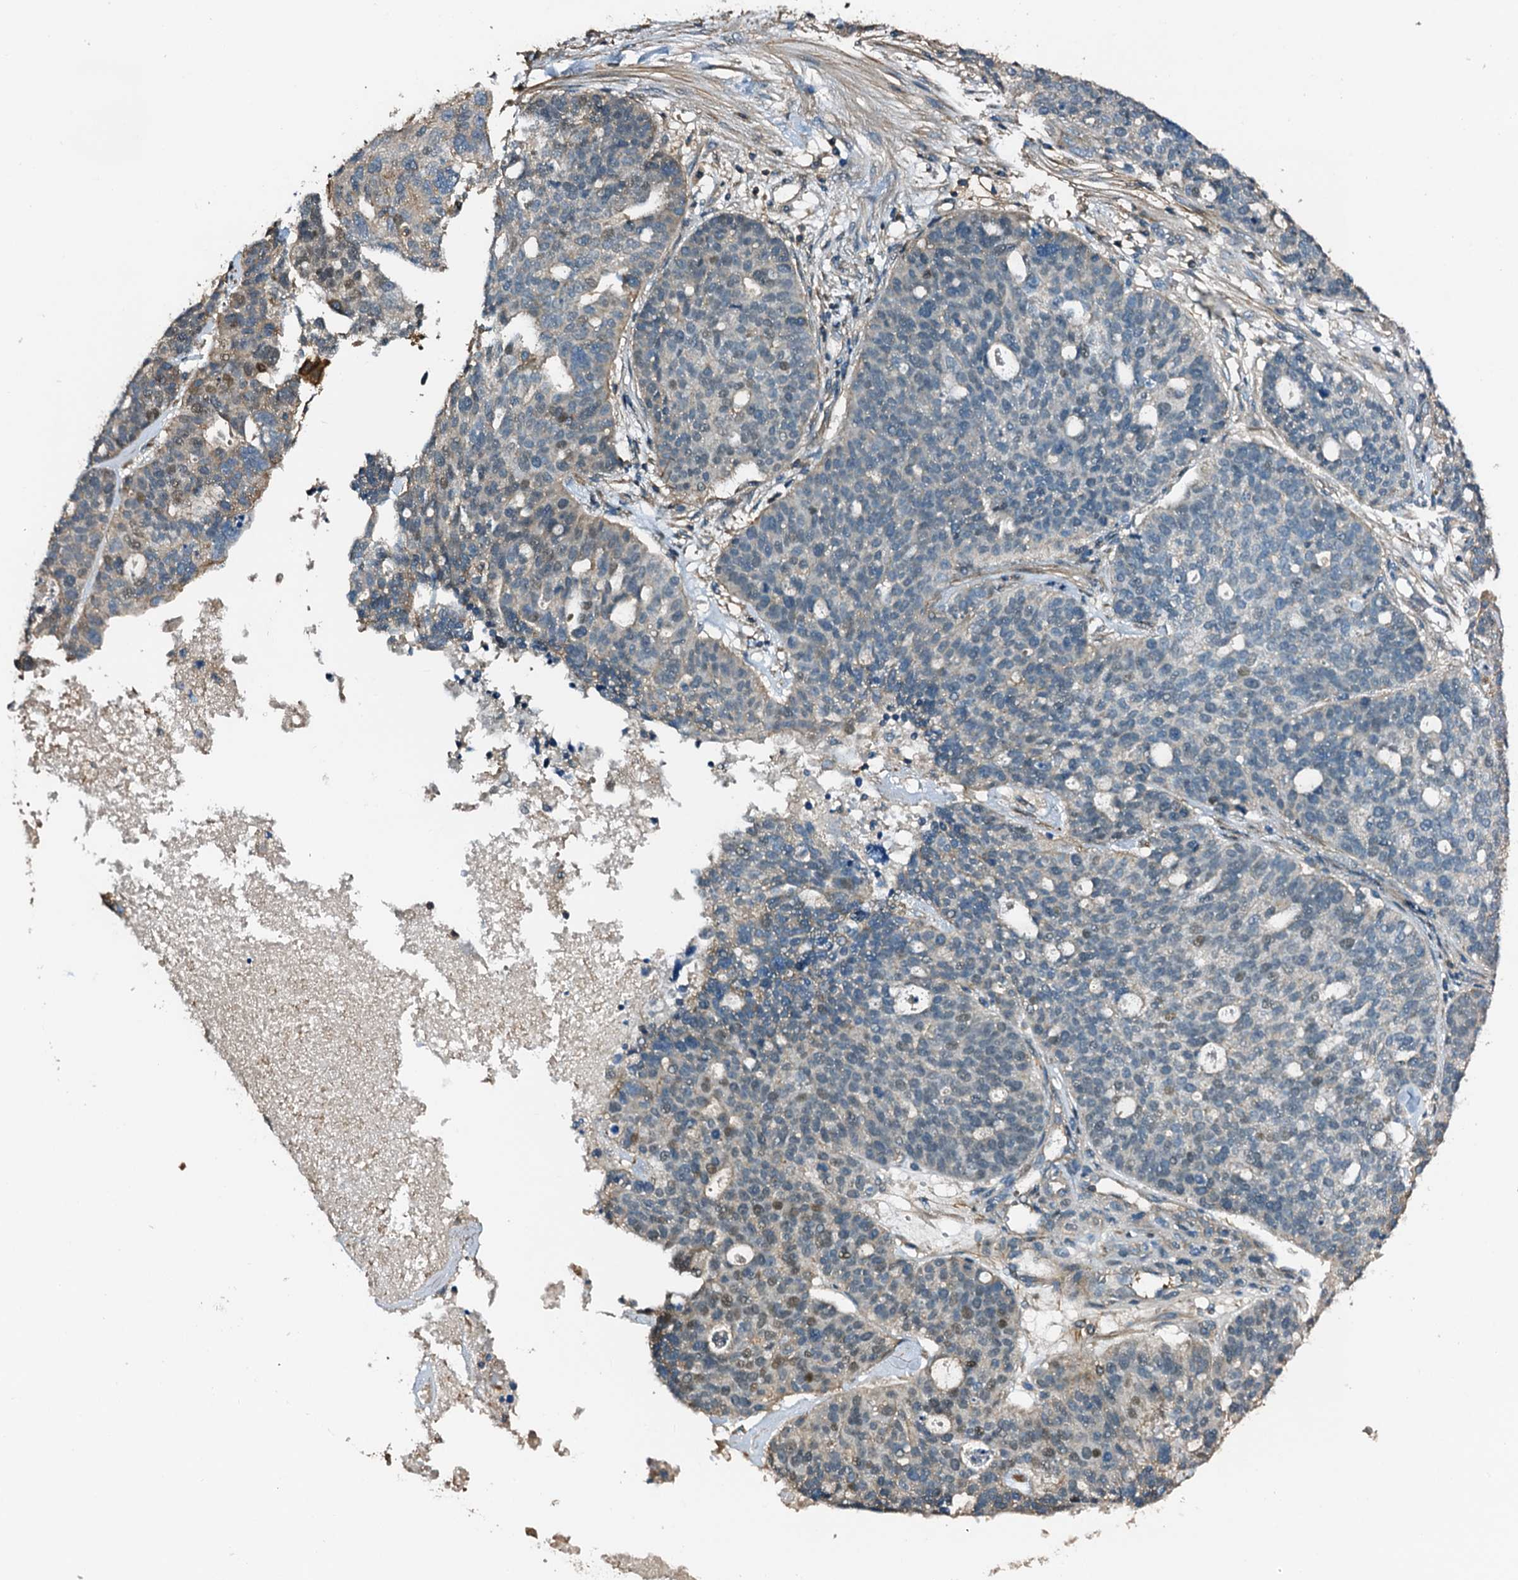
{"staining": {"intensity": "weak", "quantity": "<25%", "location": "nuclear"}, "tissue": "ovarian cancer", "cell_type": "Tumor cells", "image_type": "cancer", "snomed": [{"axis": "morphology", "description": "Cystadenocarcinoma, serous, NOS"}, {"axis": "topography", "description": "Ovary"}], "caption": "Ovarian cancer (serous cystadenocarcinoma) stained for a protein using immunohistochemistry (IHC) displays no positivity tumor cells.", "gene": "DUOXA1", "patient": {"sex": "female", "age": 59}}